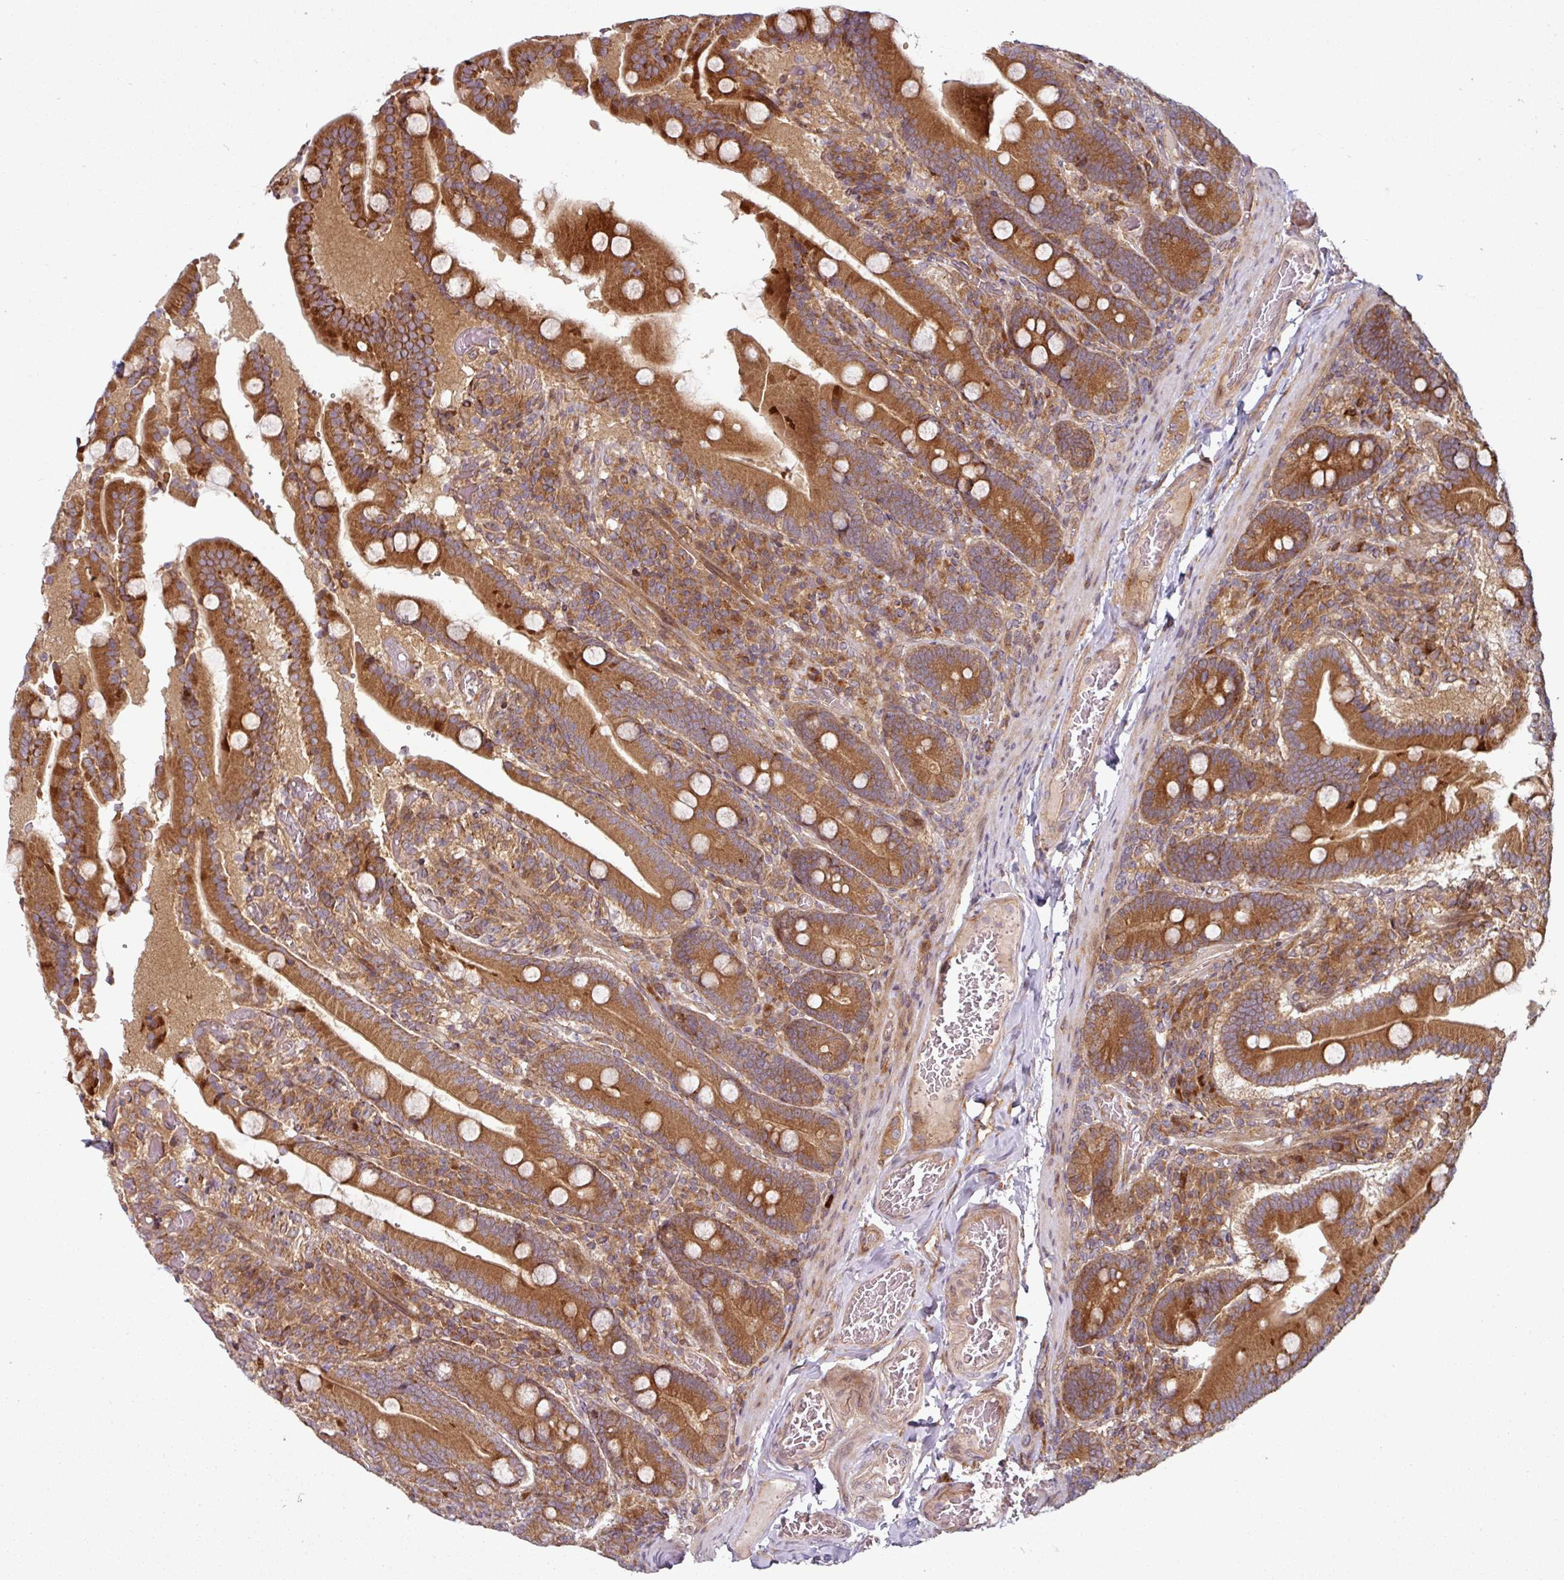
{"staining": {"intensity": "strong", "quantity": ">75%", "location": "cytoplasmic/membranous"}, "tissue": "duodenum", "cell_type": "Glandular cells", "image_type": "normal", "snomed": [{"axis": "morphology", "description": "Normal tissue, NOS"}, {"axis": "topography", "description": "Duodenum"}], "caption": "Protein expression analysis of normal human duodenum reveals strong cytoplasmic/membranous staining in about >75% of glandular cells.", "gene": "RAB5A", "patient": {"sex": "female", "age": 62}}